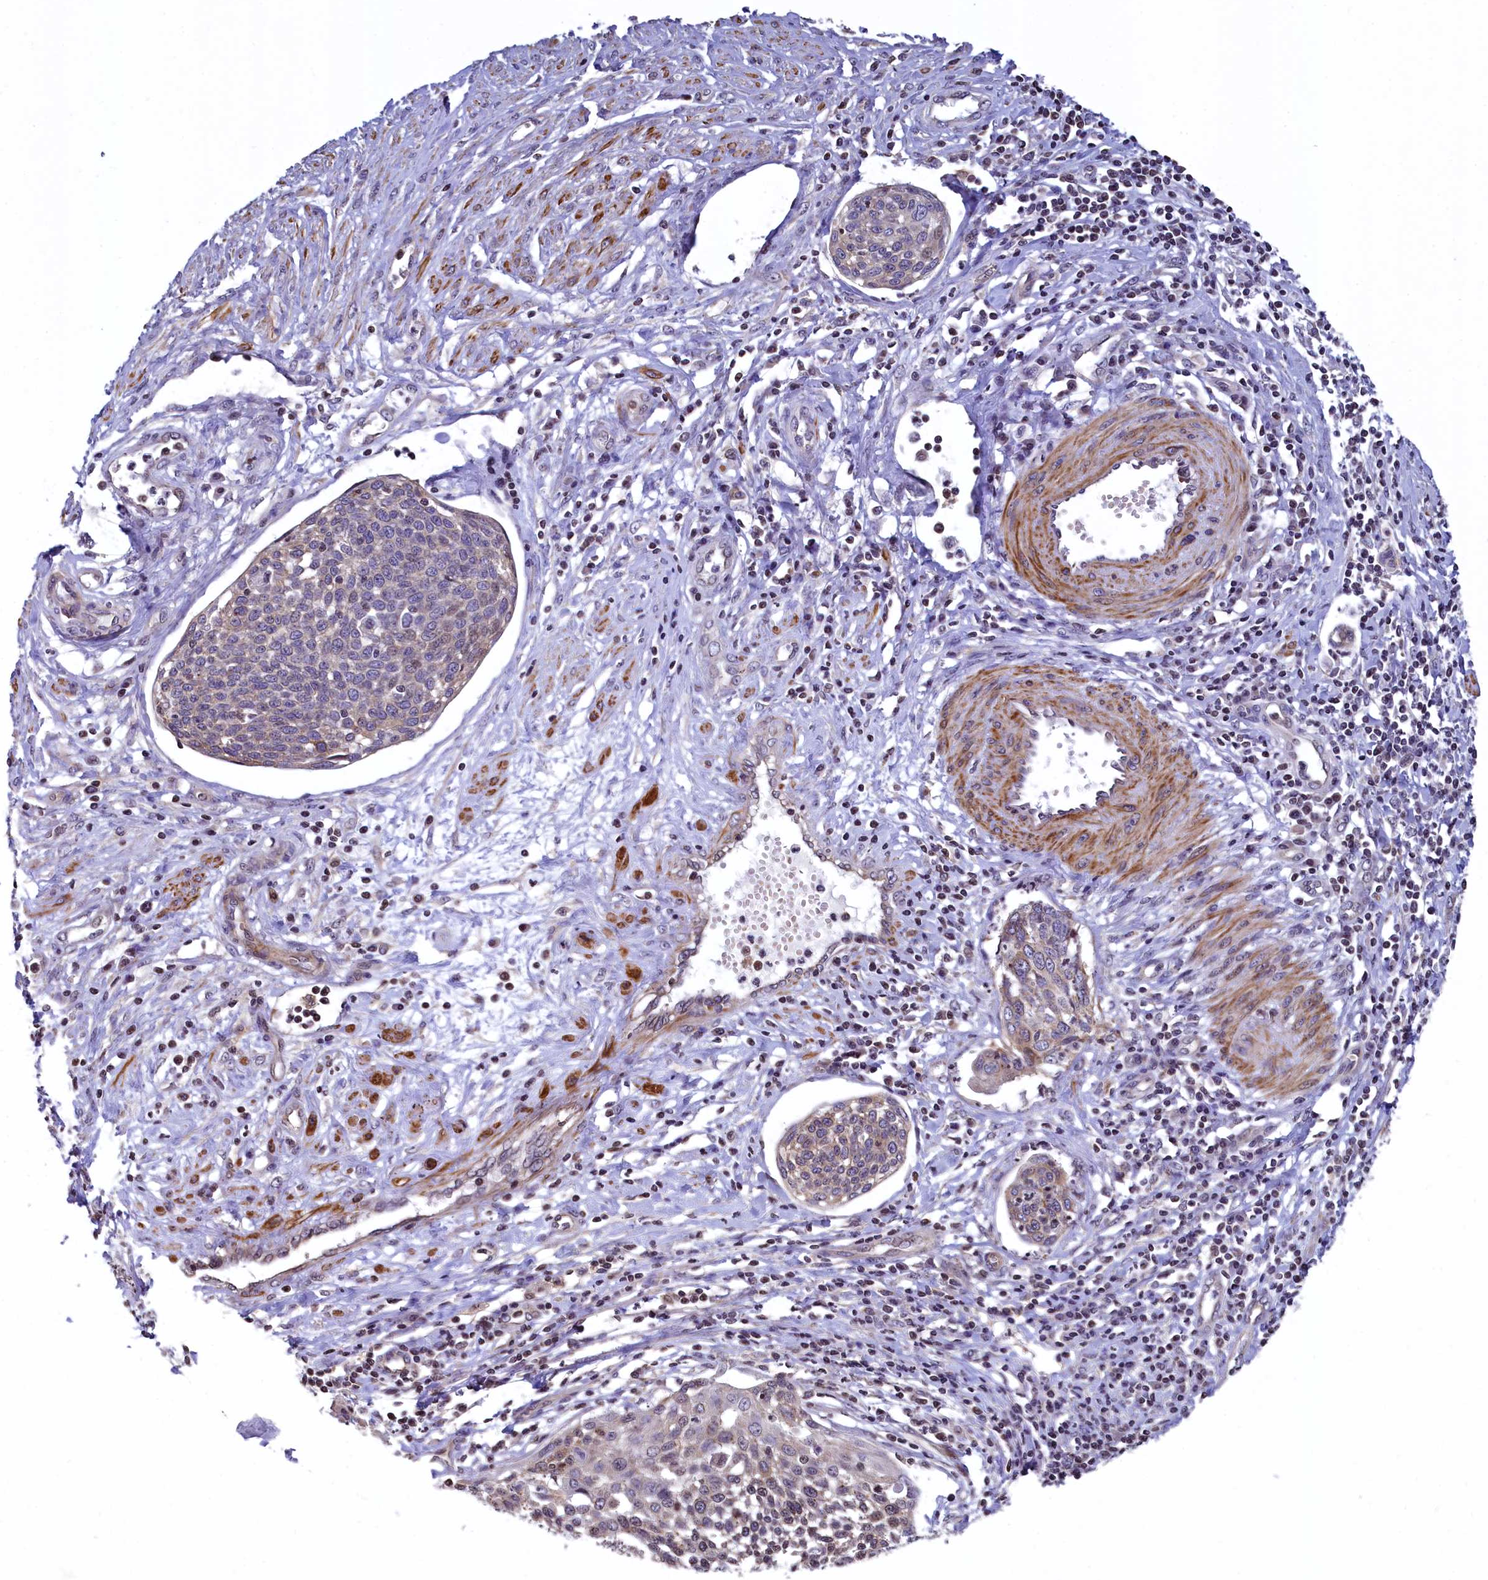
{"staining": {"intensity": "weak", "quantity": "25%-75%", "location": "cytoplasmic/membranous"}, "tissue": "cervical cancer", "cell_type": "Tumor cells", "image_type": "cancer", "snomed": [{"axis": "morphology", "description": "Squamous cell carcinoma, NOS"}, {"axis": "topography", "description": "Cervix"}], "caption": "Immunohistochemical staining of human squamous cell carcinoma (cervical) exhibits weak cytoplasmic/membranous protein positivity in approximately 25%-75% of tumor cells.", "gene": "ZNF2", "patient": {"sex": "female", "age": 34}}